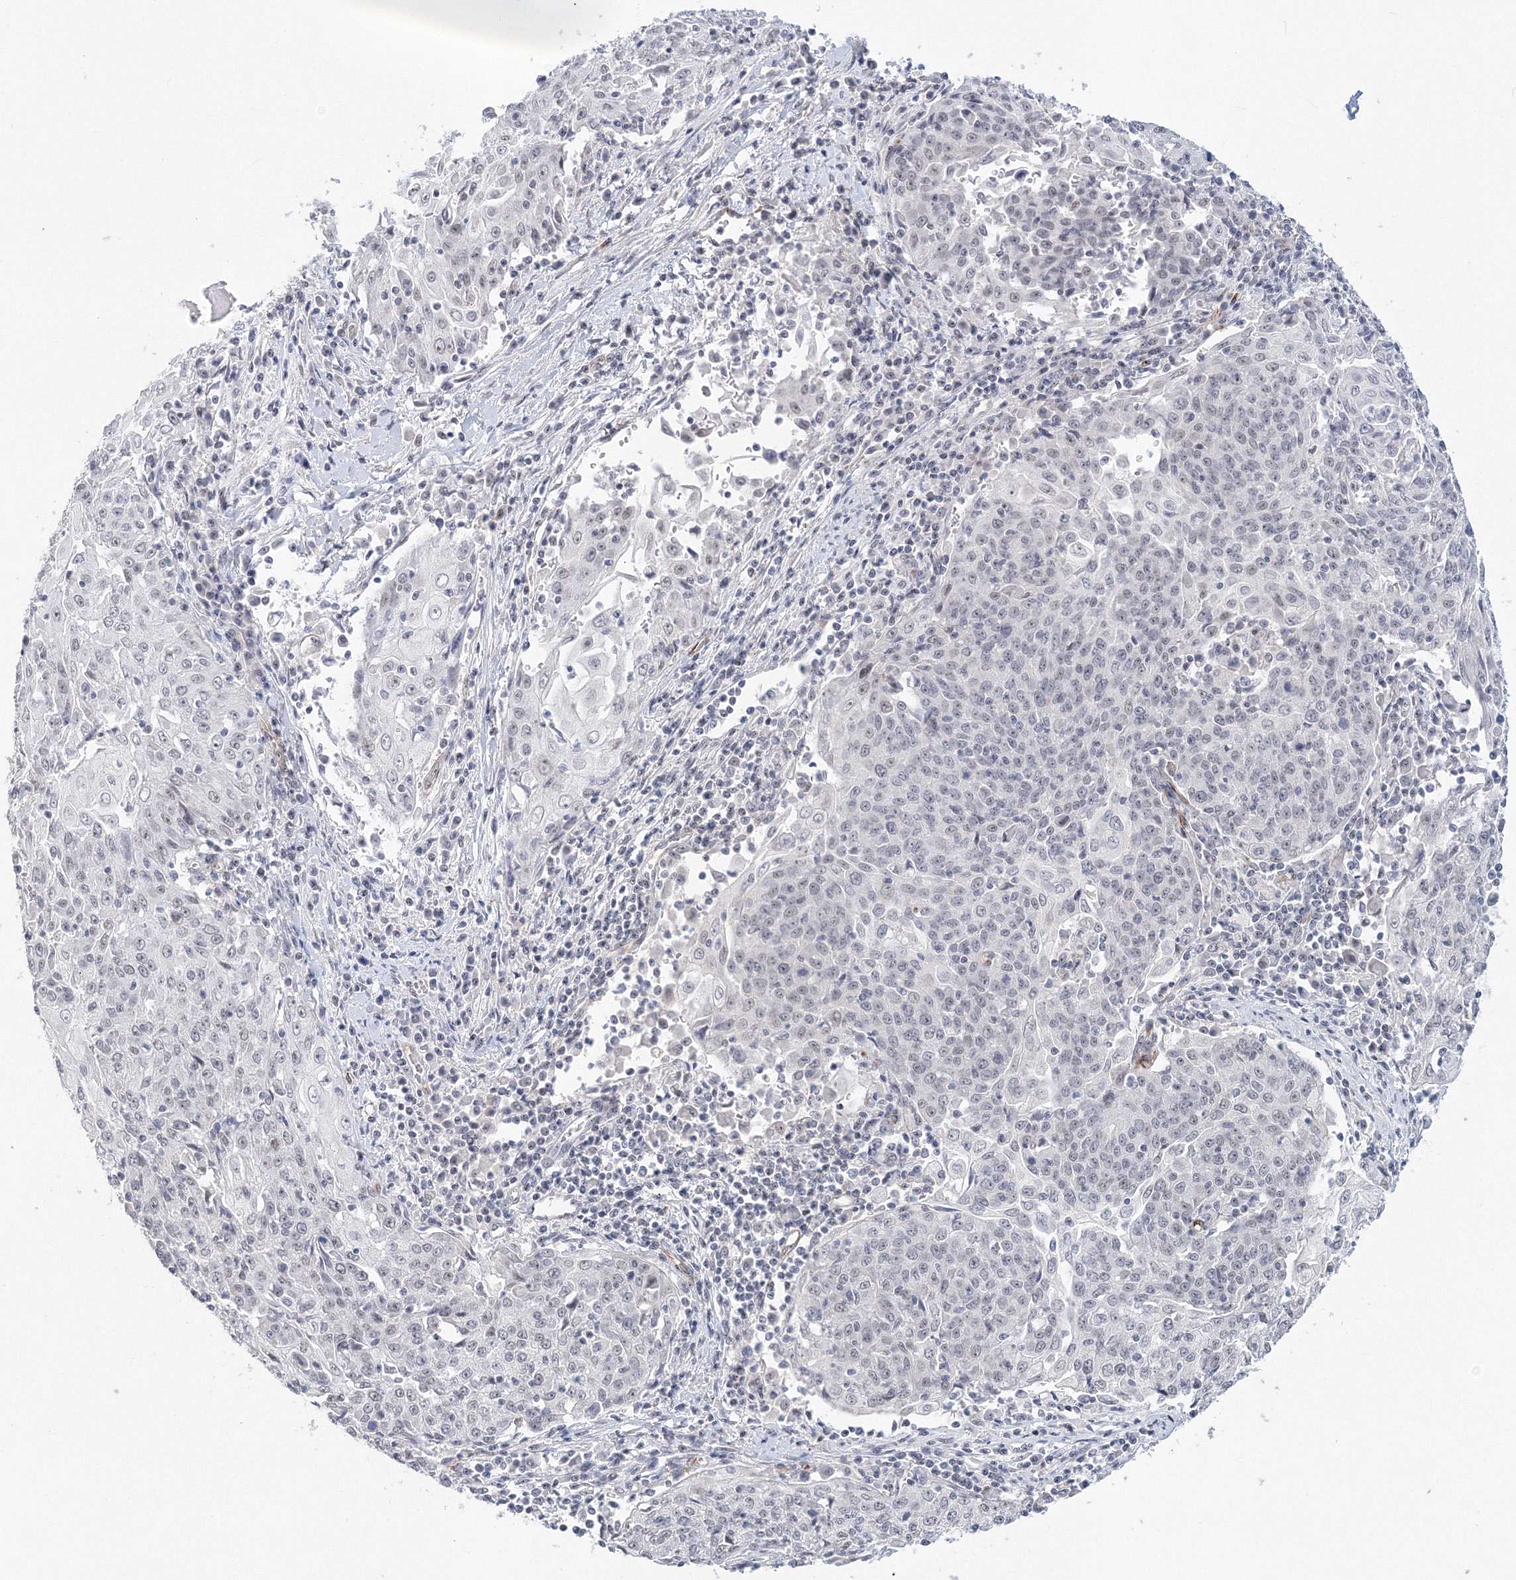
{"staining": {"intensity": "negative", "quantity": "none", "location": "none"}, "tissue": "cervical cancer", "cell_type": "Tumor cells", "image_type": "cancer", "snomed": [{"axis": "morphology", "description": "Squamous cell carcinoma, NOS"}, {"axis": "topography", "description": "Cervix"}], "caption": "High power microscopy histopathology image of an IHC histopathology image of cervical squamous cell carcinoma, revealing no significant positivity in tumor cells.", "gene": "SIRT7", "patient": {"sex": "female", "age": 48}}